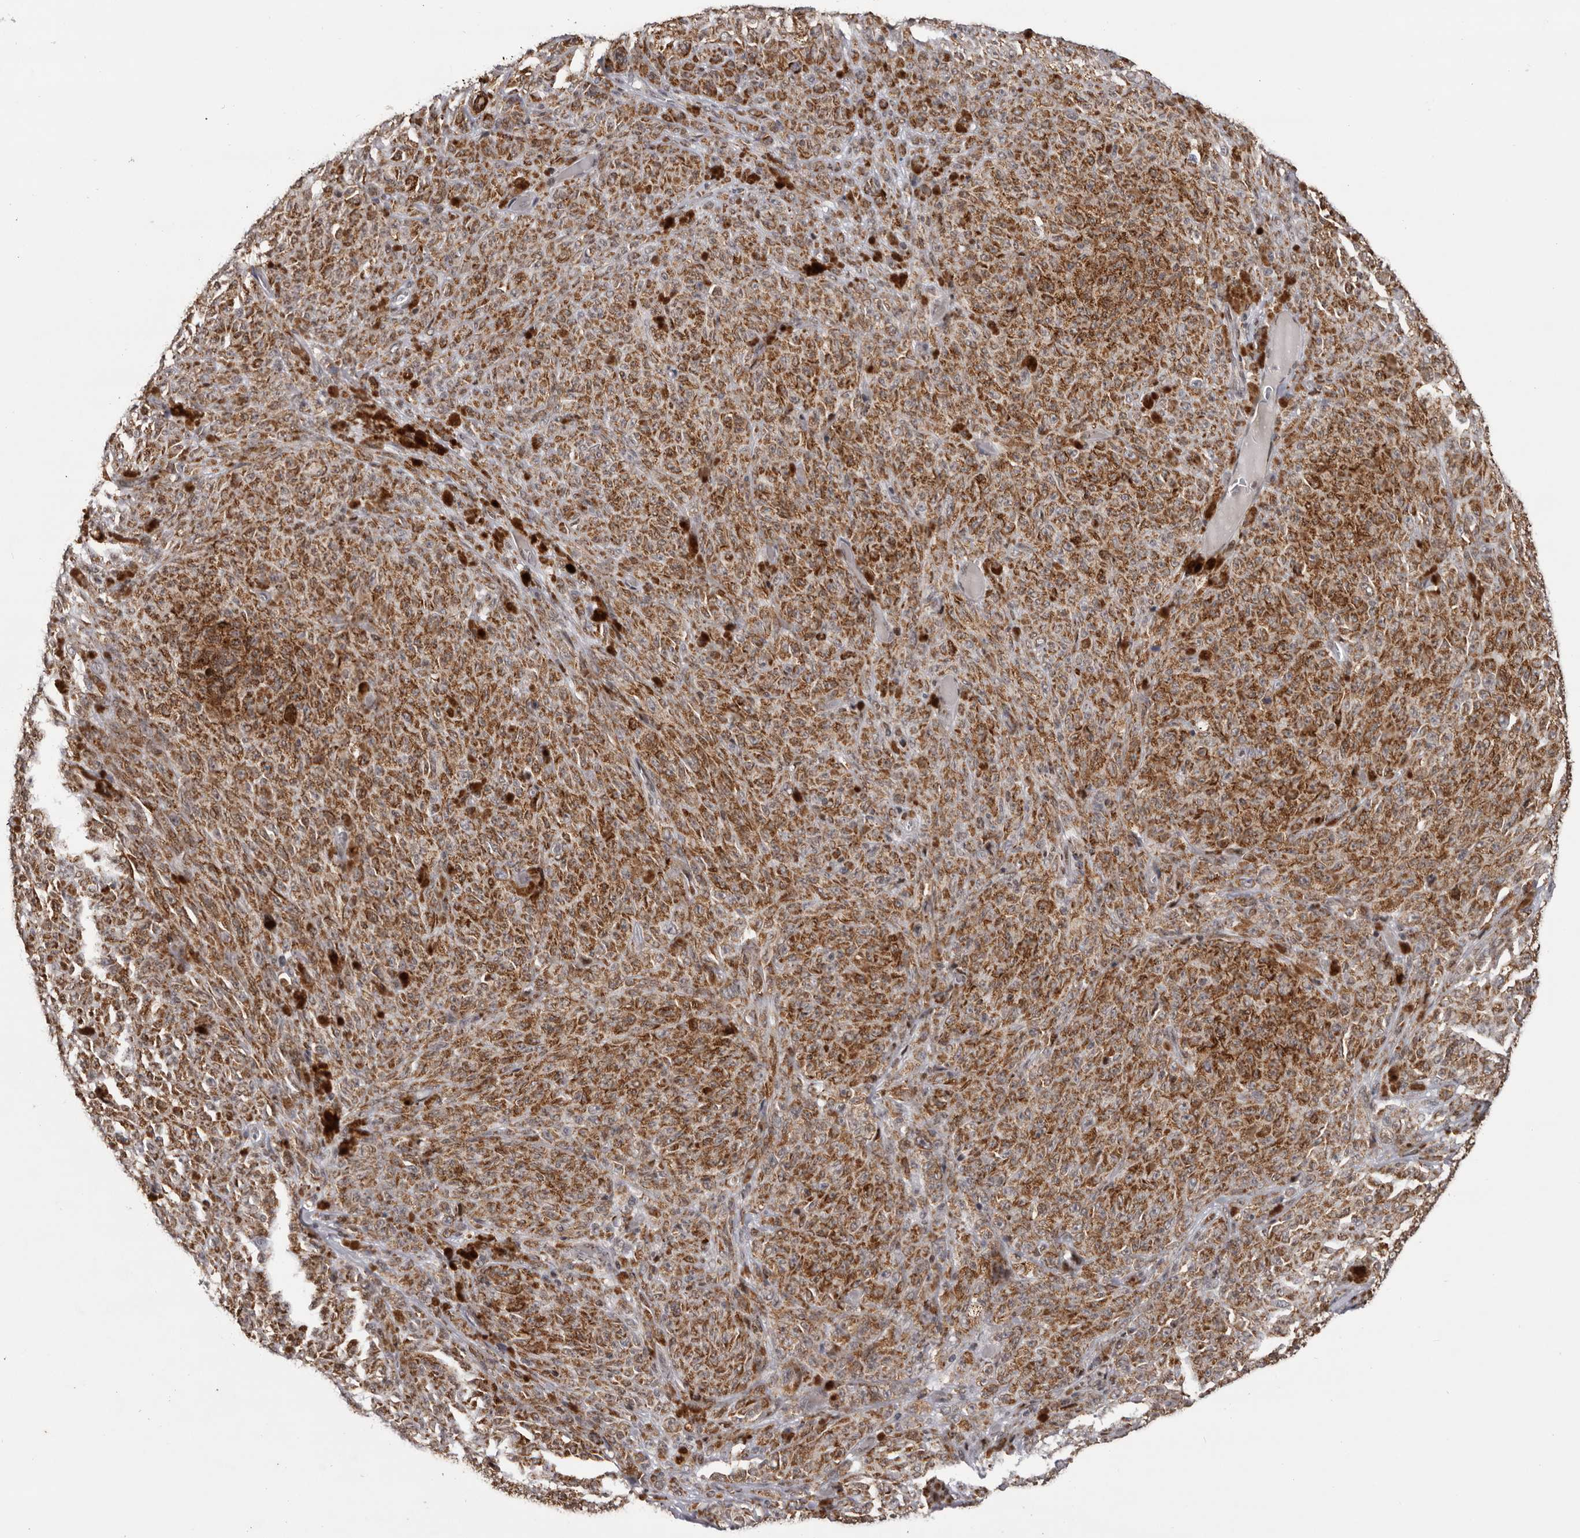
{"staining": {"intensity": "moderate", "quantity": ">75%", "location": "cytoplasmic/membranous"}, "tissue": "melanoma", "cell_type": "Tumor cells", "image_type": "cancer", "snomed": [{"axis": "morphology", "description": "Malignant melanoma, NOS"}, {"axis": "topography", "description": "Skin"}], "caption": "Malignant melanoma tissue shows moderate cytoplasmic/membranous expression in approximately >75% of tumor cells, visualized by immunohistochemistry.", "gene": "C17orf99", "patient": {"sex": "female", "age": 82}}